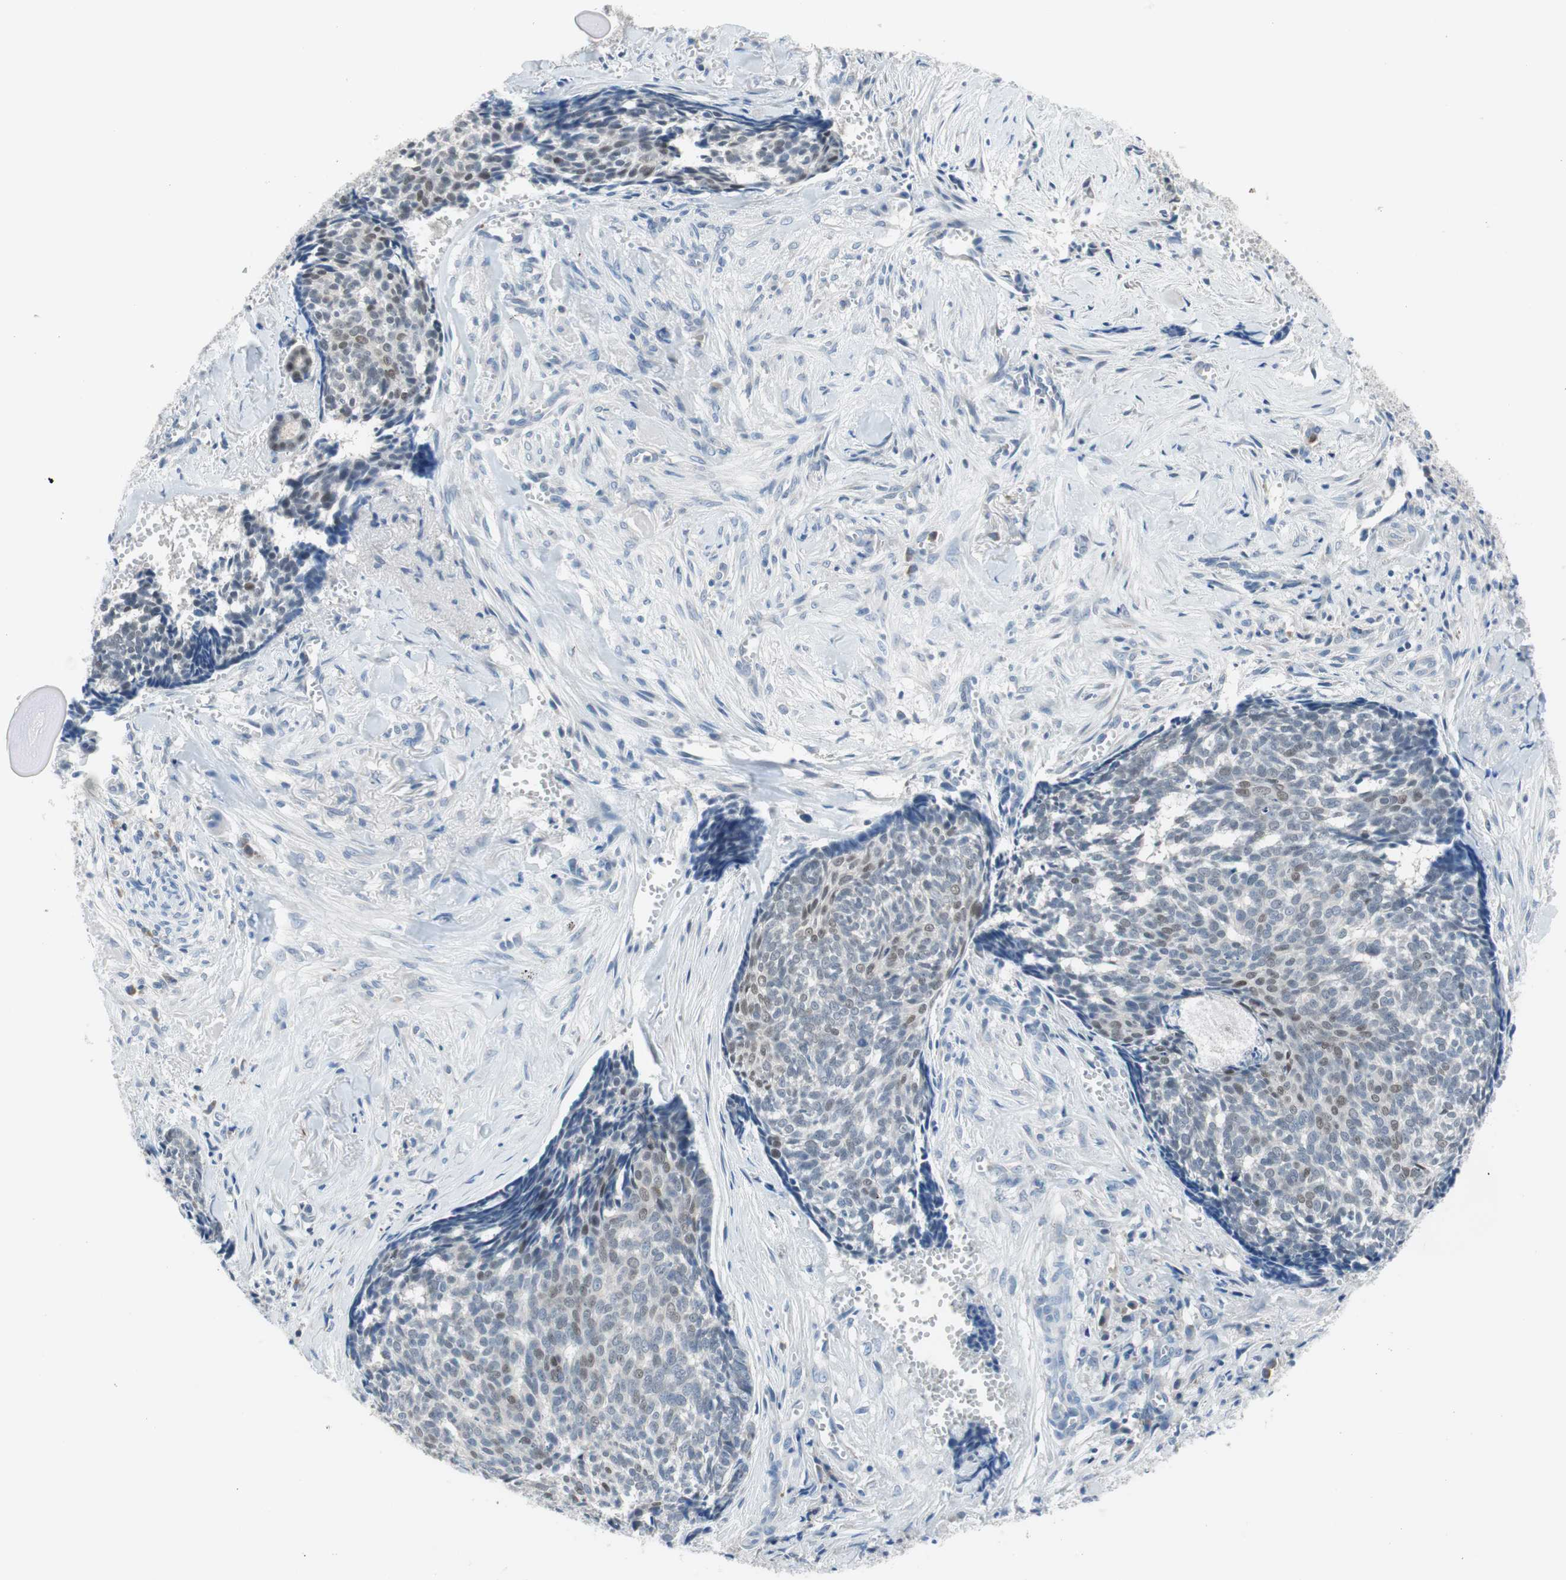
{"staining": {"intensity": "weak", "quantity": "<25%", "location": "nuclear"}, "tissue": "skin cancer", "cell_type": "Tumor cells", "image_type": "cancer", "snomed": [{"axis": "morphology", "description": "Basal cell carcinoma"}, {"axis": "topography", "description": "Skin"}], "caption": "IHC of basal cell carcinoma (skin) demonstrates no expression in tumor cells.", "gene": "GRHL1", "patient": {"sex": "male", "age": 84}}